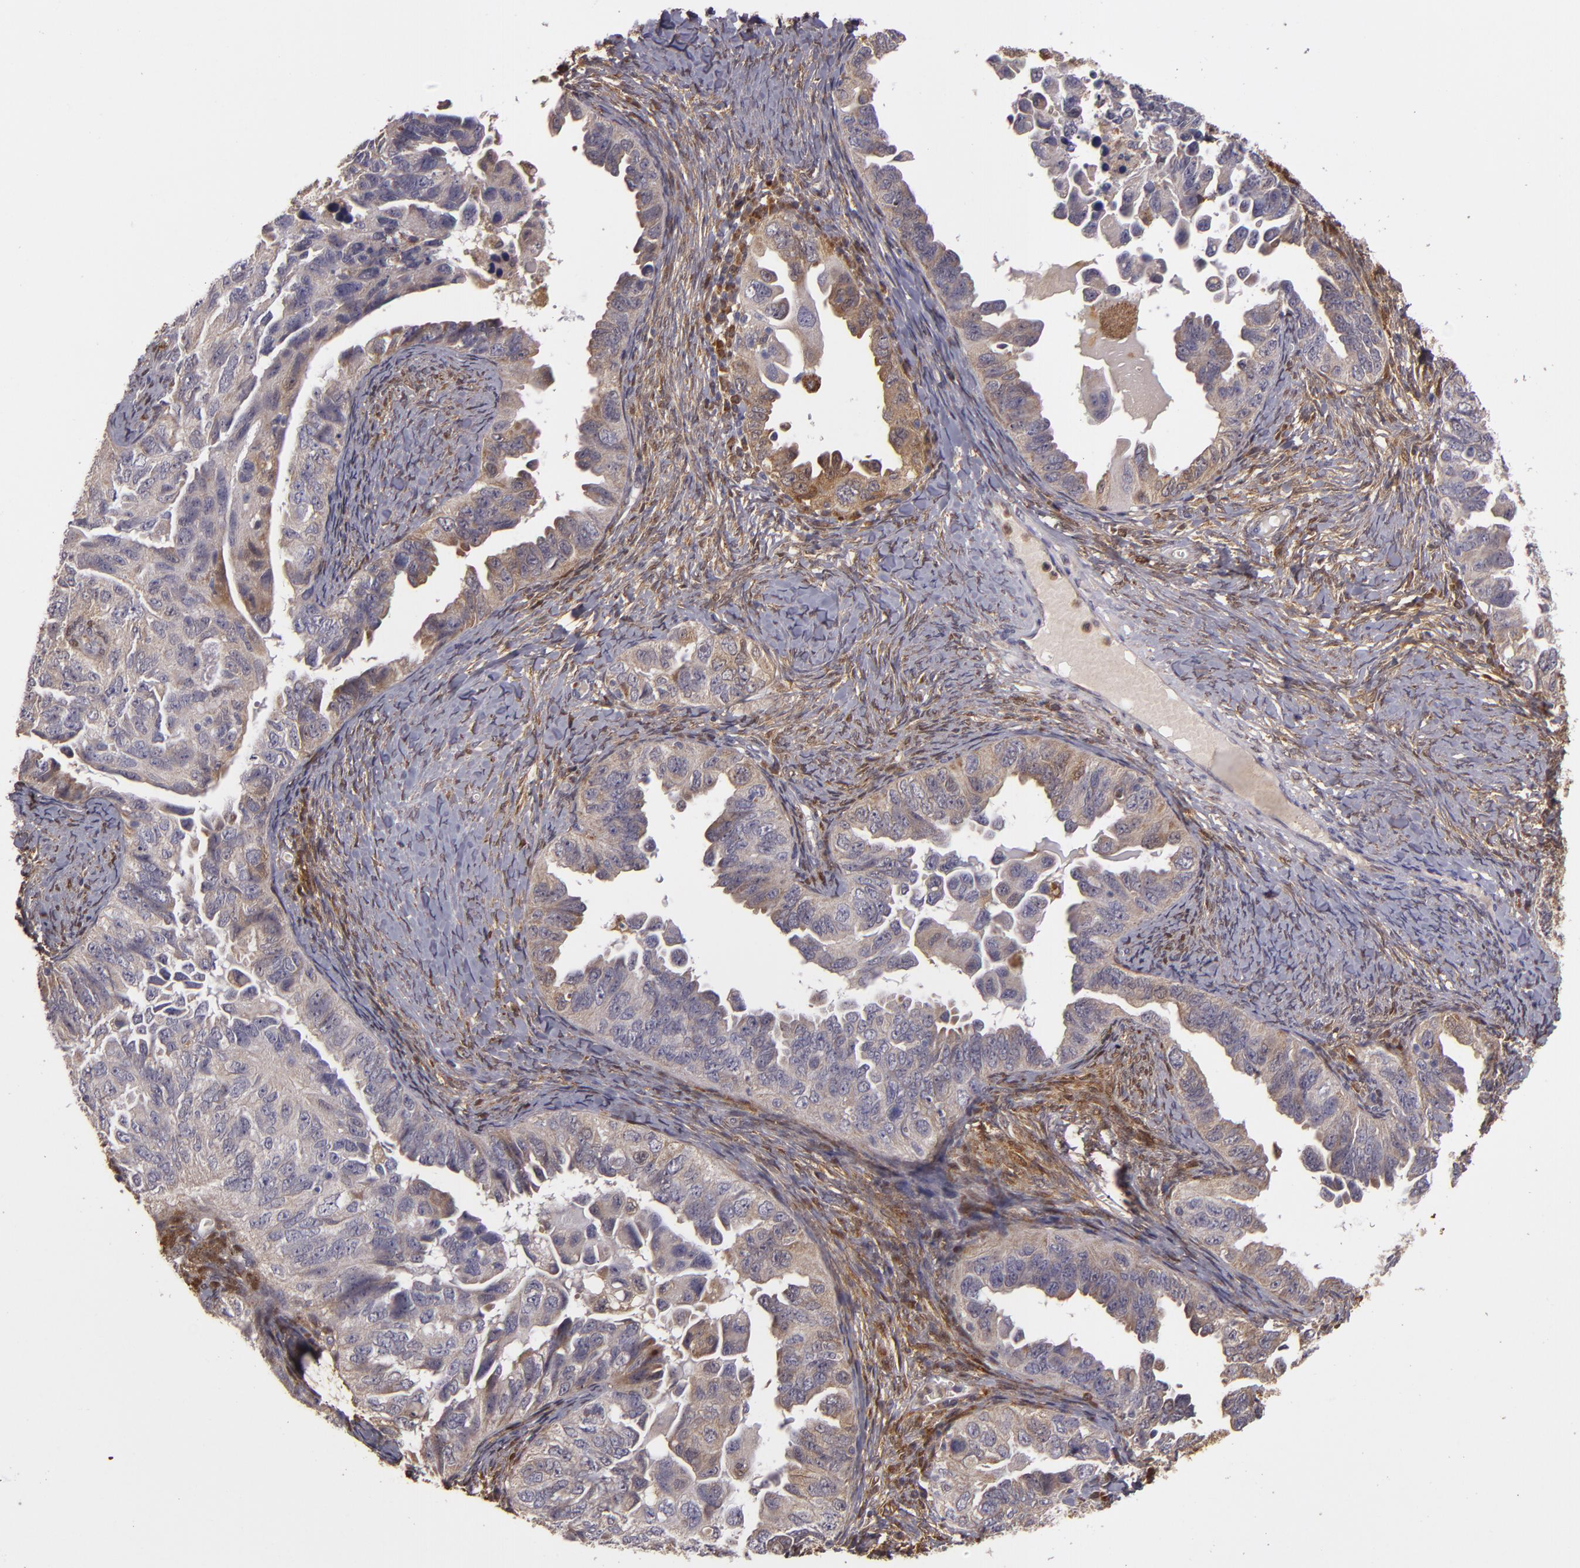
{"staining": {"intensity": "weak", "quantity": ">75%", "location": "cytoplasmic/membranous"}, "tissue": "ovarian cancer", "cell_type": "Tumor cells", "image_type": "cancer", "snomed": [{"axis": "morphology", "description": "Cystadenocarcinoma, serous, NOS"}, {"axis": "topography", "description": "Ovary"}], "caption": "Ovarian cancer was stained to show a protein in brown. There is low levels of weak cytoplasmic/membranous positivity in about >75% of tumor cells.", "gene": "FHIT", "patient": {"sex": "female", "age": 82}}